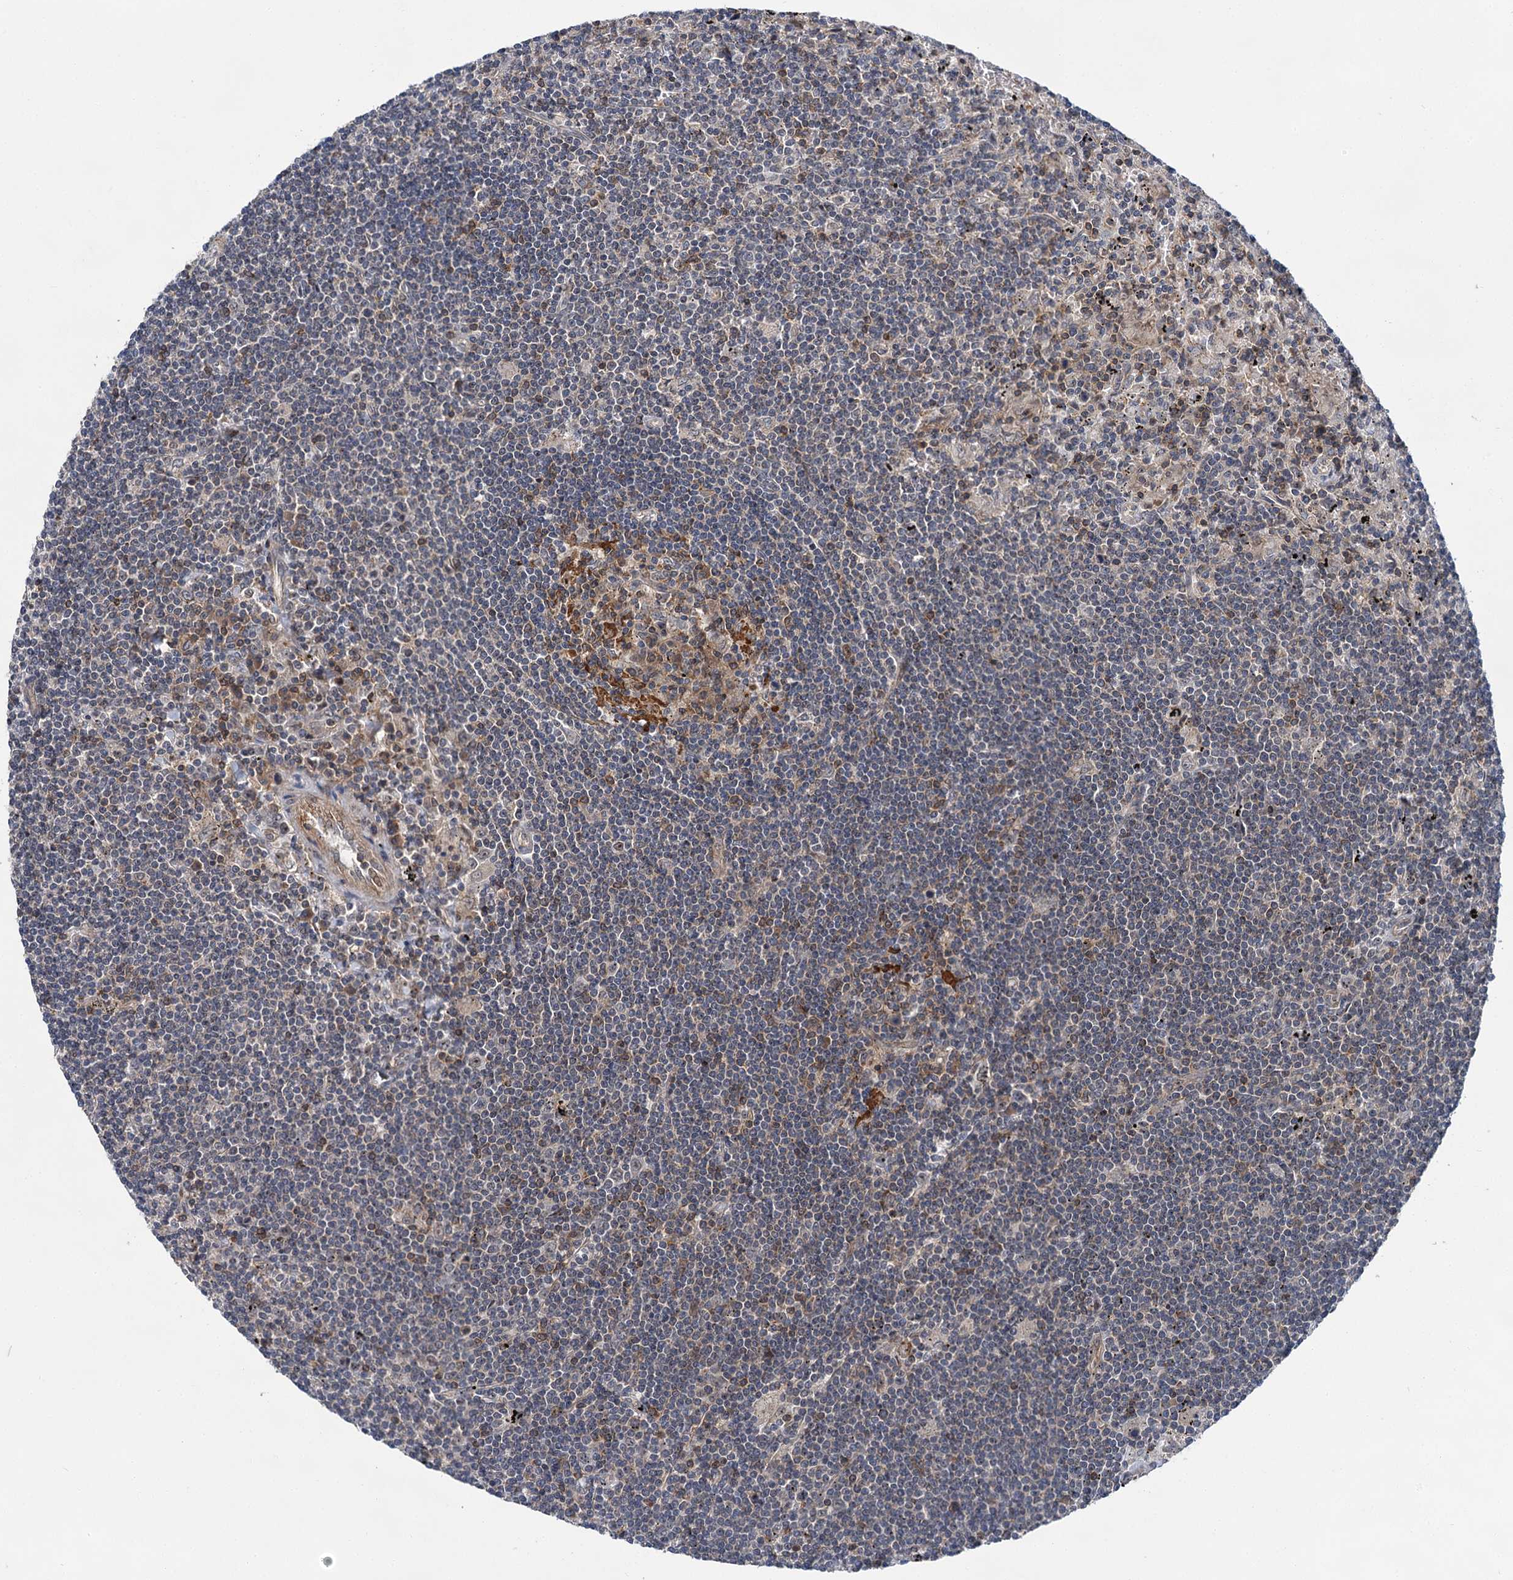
{"staining": {"intensity": "moderate", "quantity": "<25%", "location": "cytoplasmic/membranous"}, "tissue": "lymphoma", "cell_type": "Tumor cells", "image_type": "cancer", "snomed": [{"axis": "morphology", "description": "Malignant lymphoma, non-Hodgkin's type, Low grade"}, {"axis": "topography", "description": "Spleen"}], "caption": "Immunohistochemistry (IHC) of human lymphoma exhibits low levels of moderate cytoplasmic/membranous expression in approximately <25% of tumor cells.", "gene": "ABLIM1", "patient": {"sex": "male", "age": 76}}